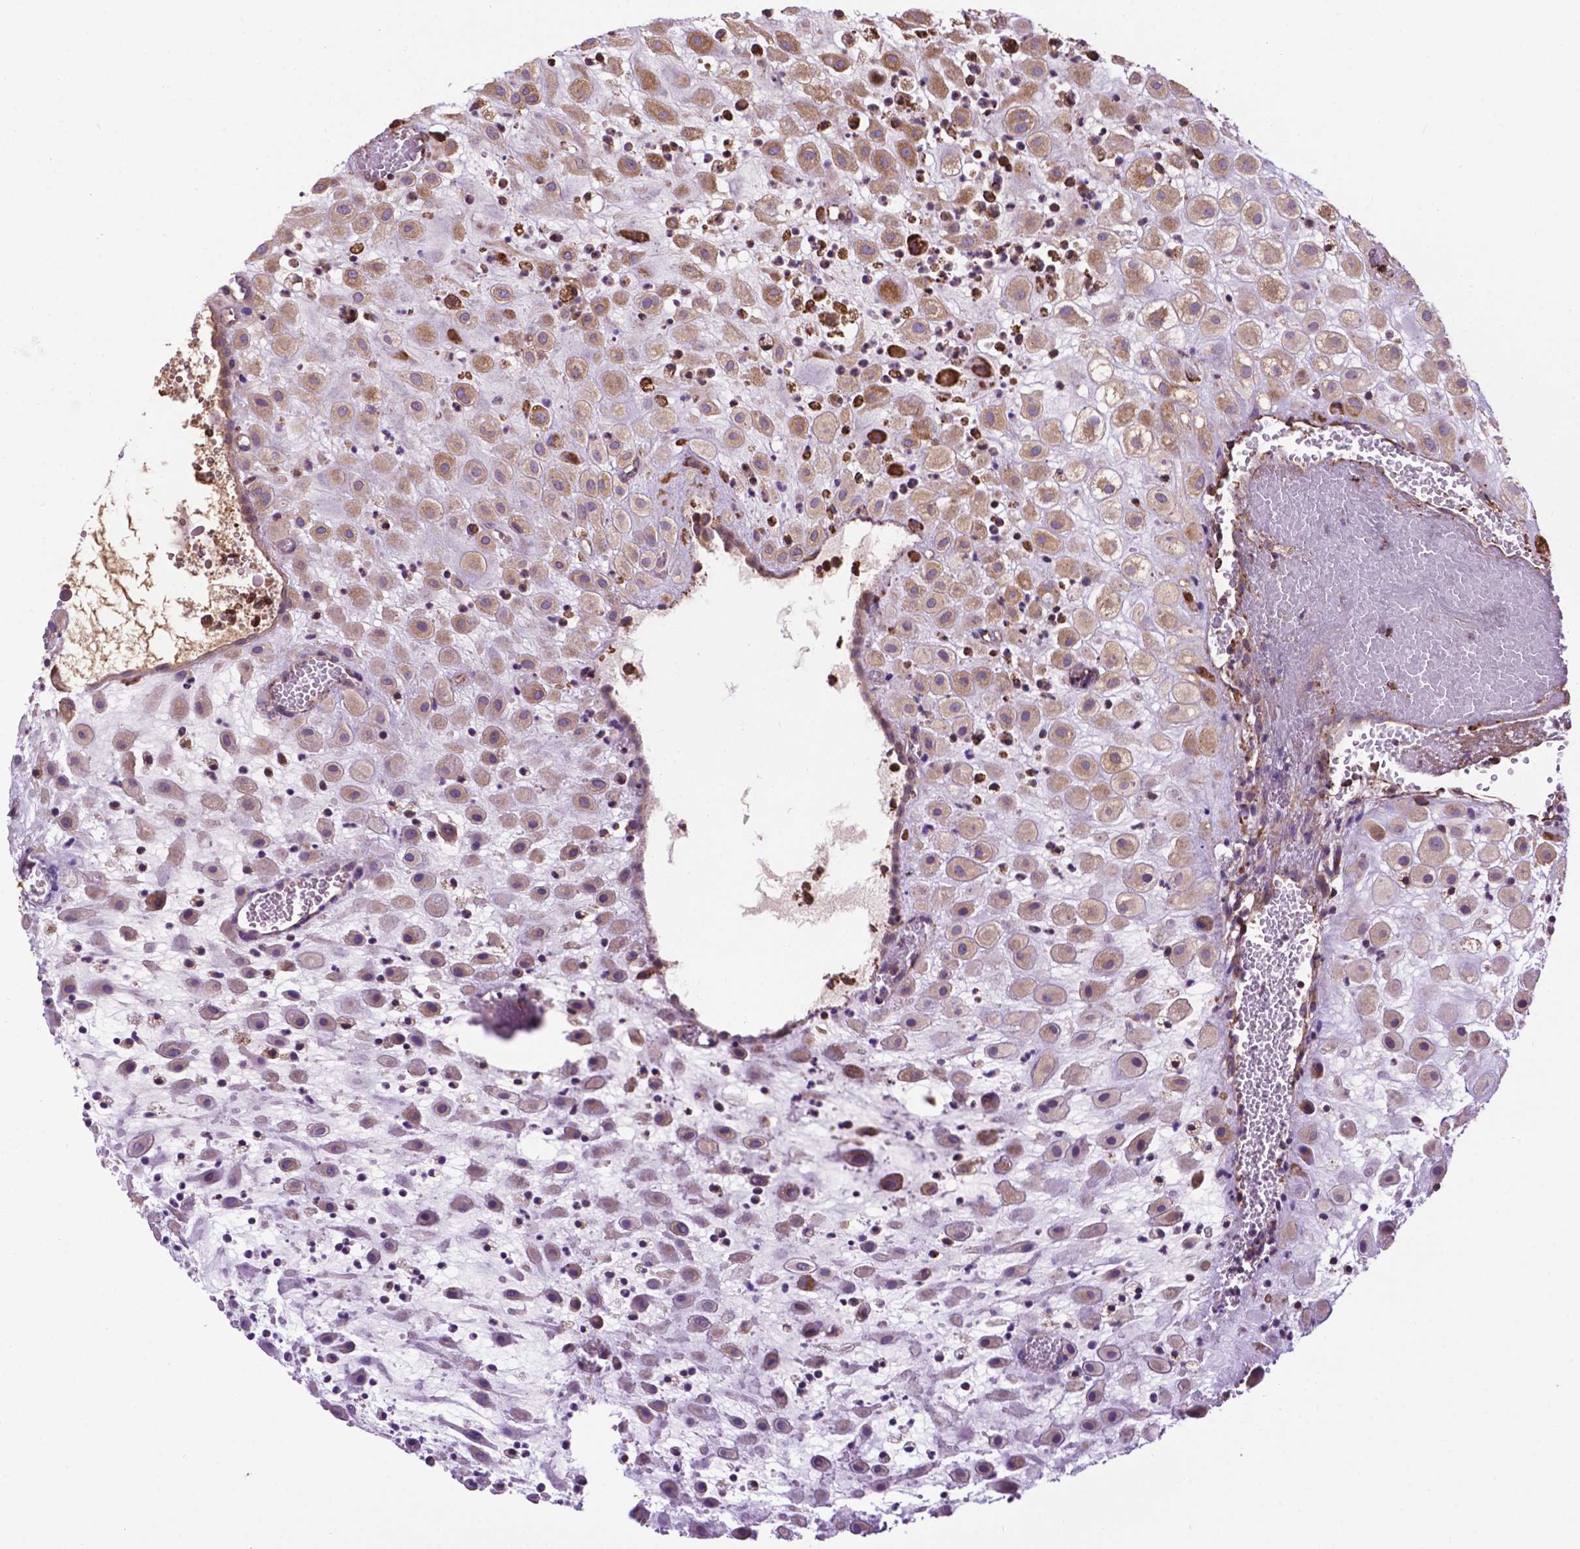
{"staining": {"intensity": "moderate", "quantity": "25%-75%", "location": "cytoplasmic/membranous"}, "tissue": "placenta", "cell_type": "Decidual cells", "image_type": "normal", "snomed": [{"axis": "morphology", "description": "Normal tissue, NOS"}, {"axis": "topography", "description": "Placenta"}], "caption": "Placenta stained with immunohistochemistry (IHC) demonstrates moderate cytoplasmic/membranous staining in approximately 25%-75% of decidual cells.", "gene": "GANAB", "patient": {"sex": "female", "age": 24}}